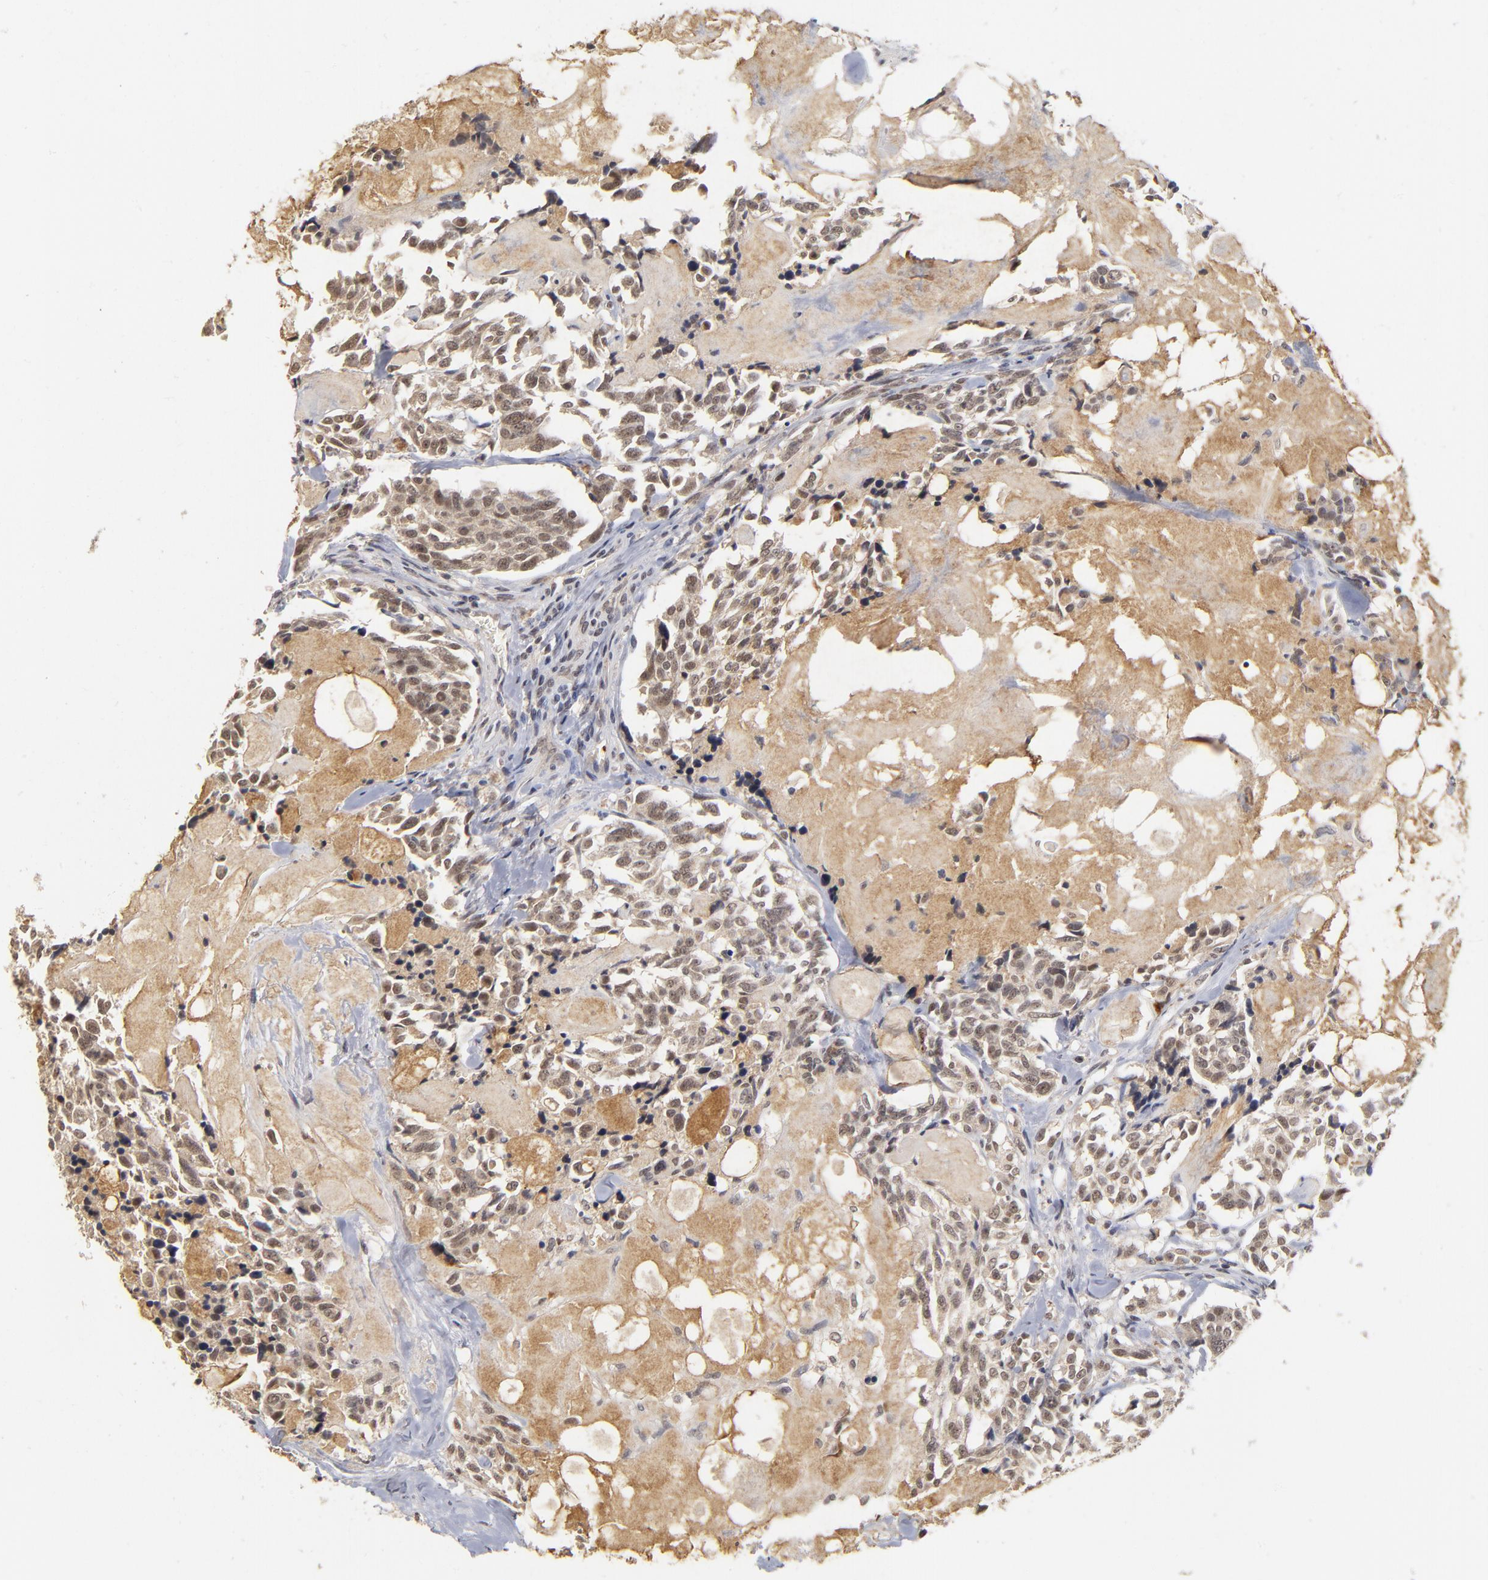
{"staining": {"intensity": "moderate", "quantity": ">75%", "location": "cytoplasmic/membranous,nuclear"}, "tissue": "thyroid cancer", "cell_type": "Tumor cells", "image_type": "cancer", "snomed": [{"axis": "morphology", "description": "Carcinoma, NOS"}, {"axis": "morphology", "description": "Carcinoid, malignant, NOS"}, {"axis": "topography", "description": "Thyroid gland"}], "caption": "Moderate cytoplasmic/membranous and nuclear protein staining is present in about >75% of tumor cells in thyroid cancer. (DAB (3,3'-diaminobenzidine) IHC, brown staining for protein, blue staining for nuclei).", "gene": "WSB1", "patient": {"sex": "male", "age": 33}}